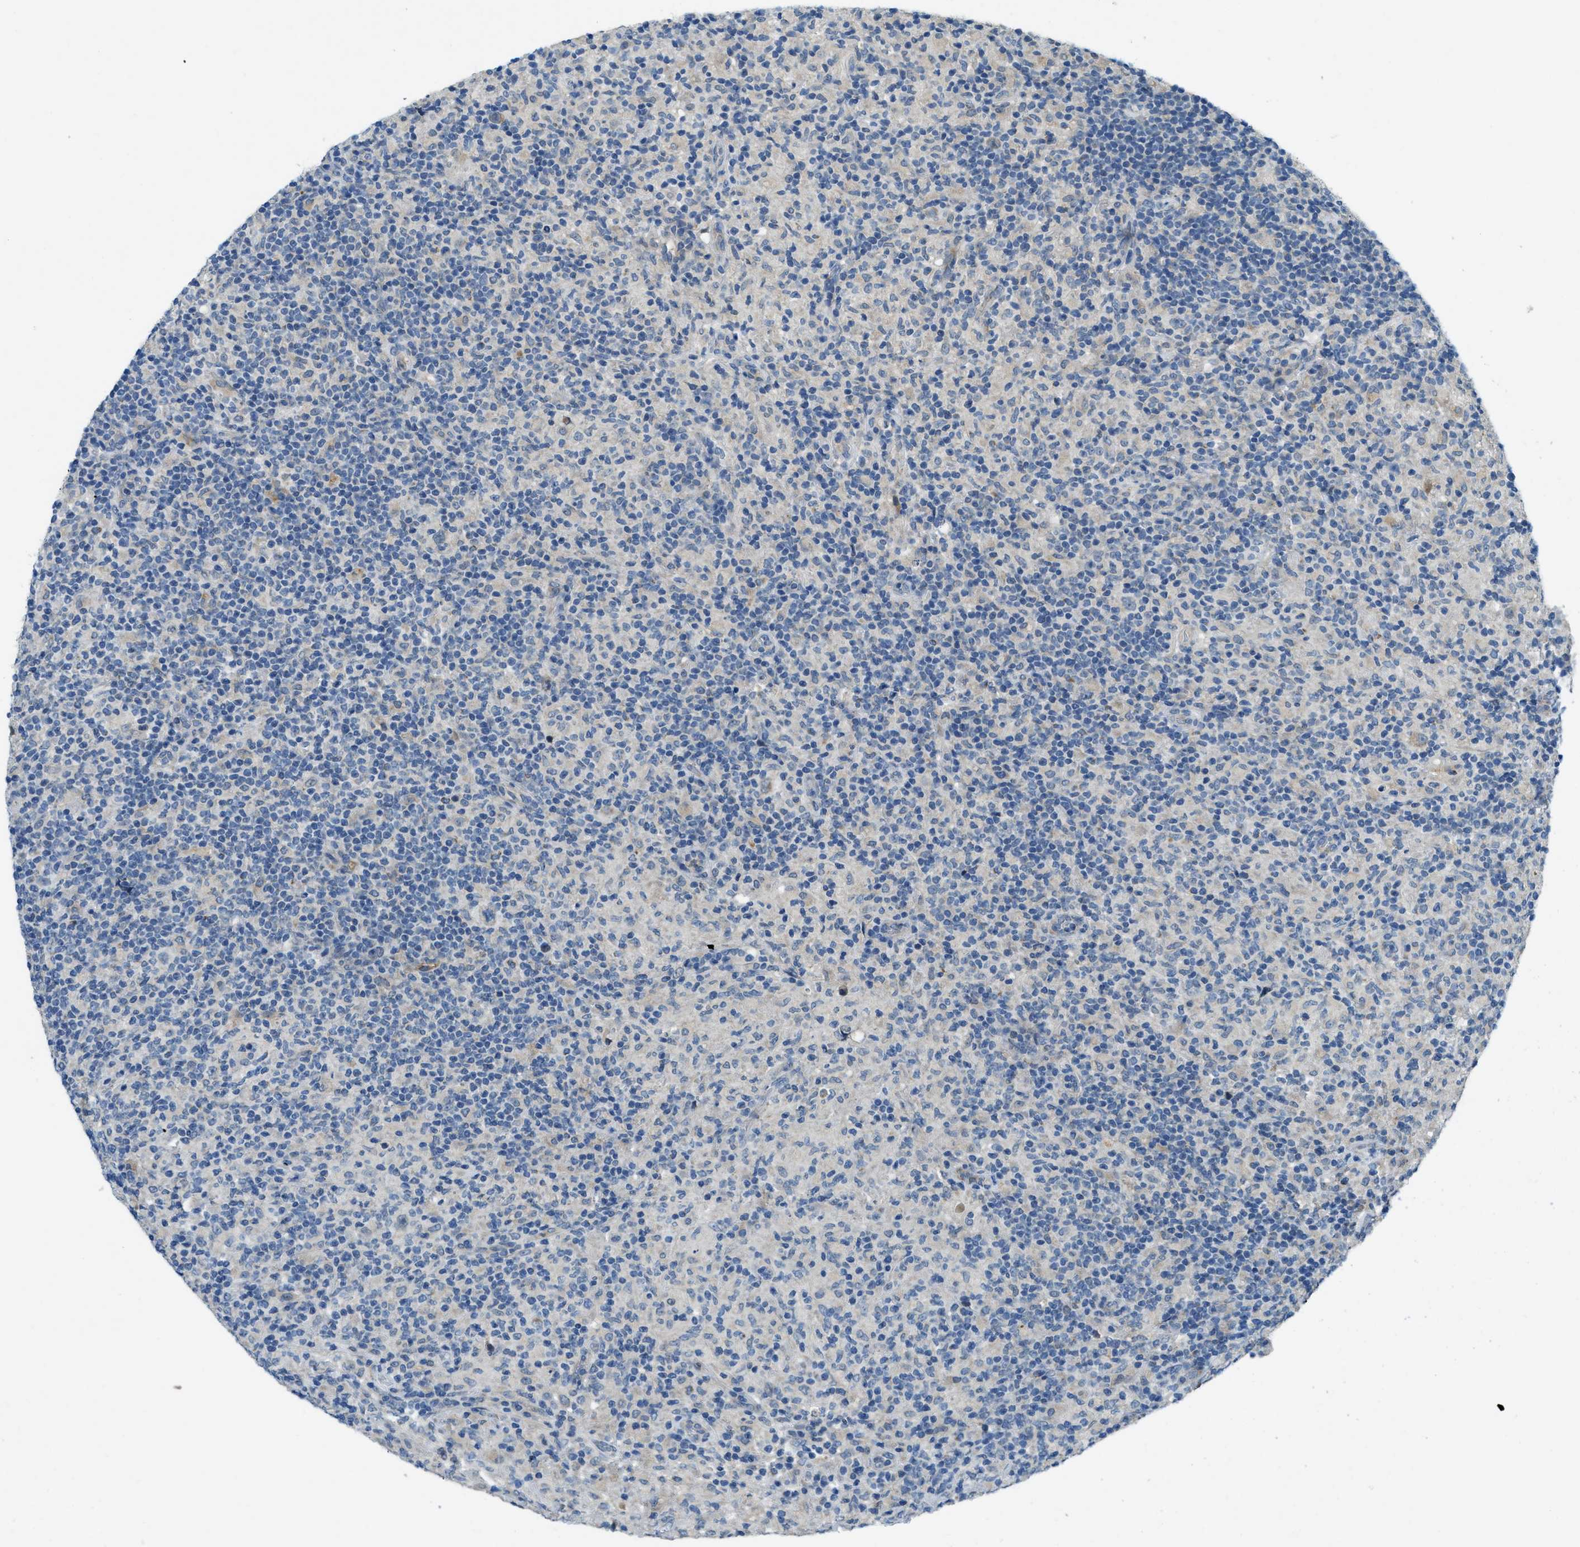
{"staining": {"intensity": "negative", "quantity": "none", "location": "none"}, "tissue": "lymphoma", "cell_type": "Tumor cells", "image_type": "cancer", "snomed": [{"axis": "morphology", "description": "Hodgkin's disease, NOS"}, {"axis": "topography", "description": "Lymph node"}], "caption": "Hodgkin's disease stained for a protein using IHC shows no expression tumor cells.", "gene": "SNX14", "patient": {"sex": "male", "age": 70}}